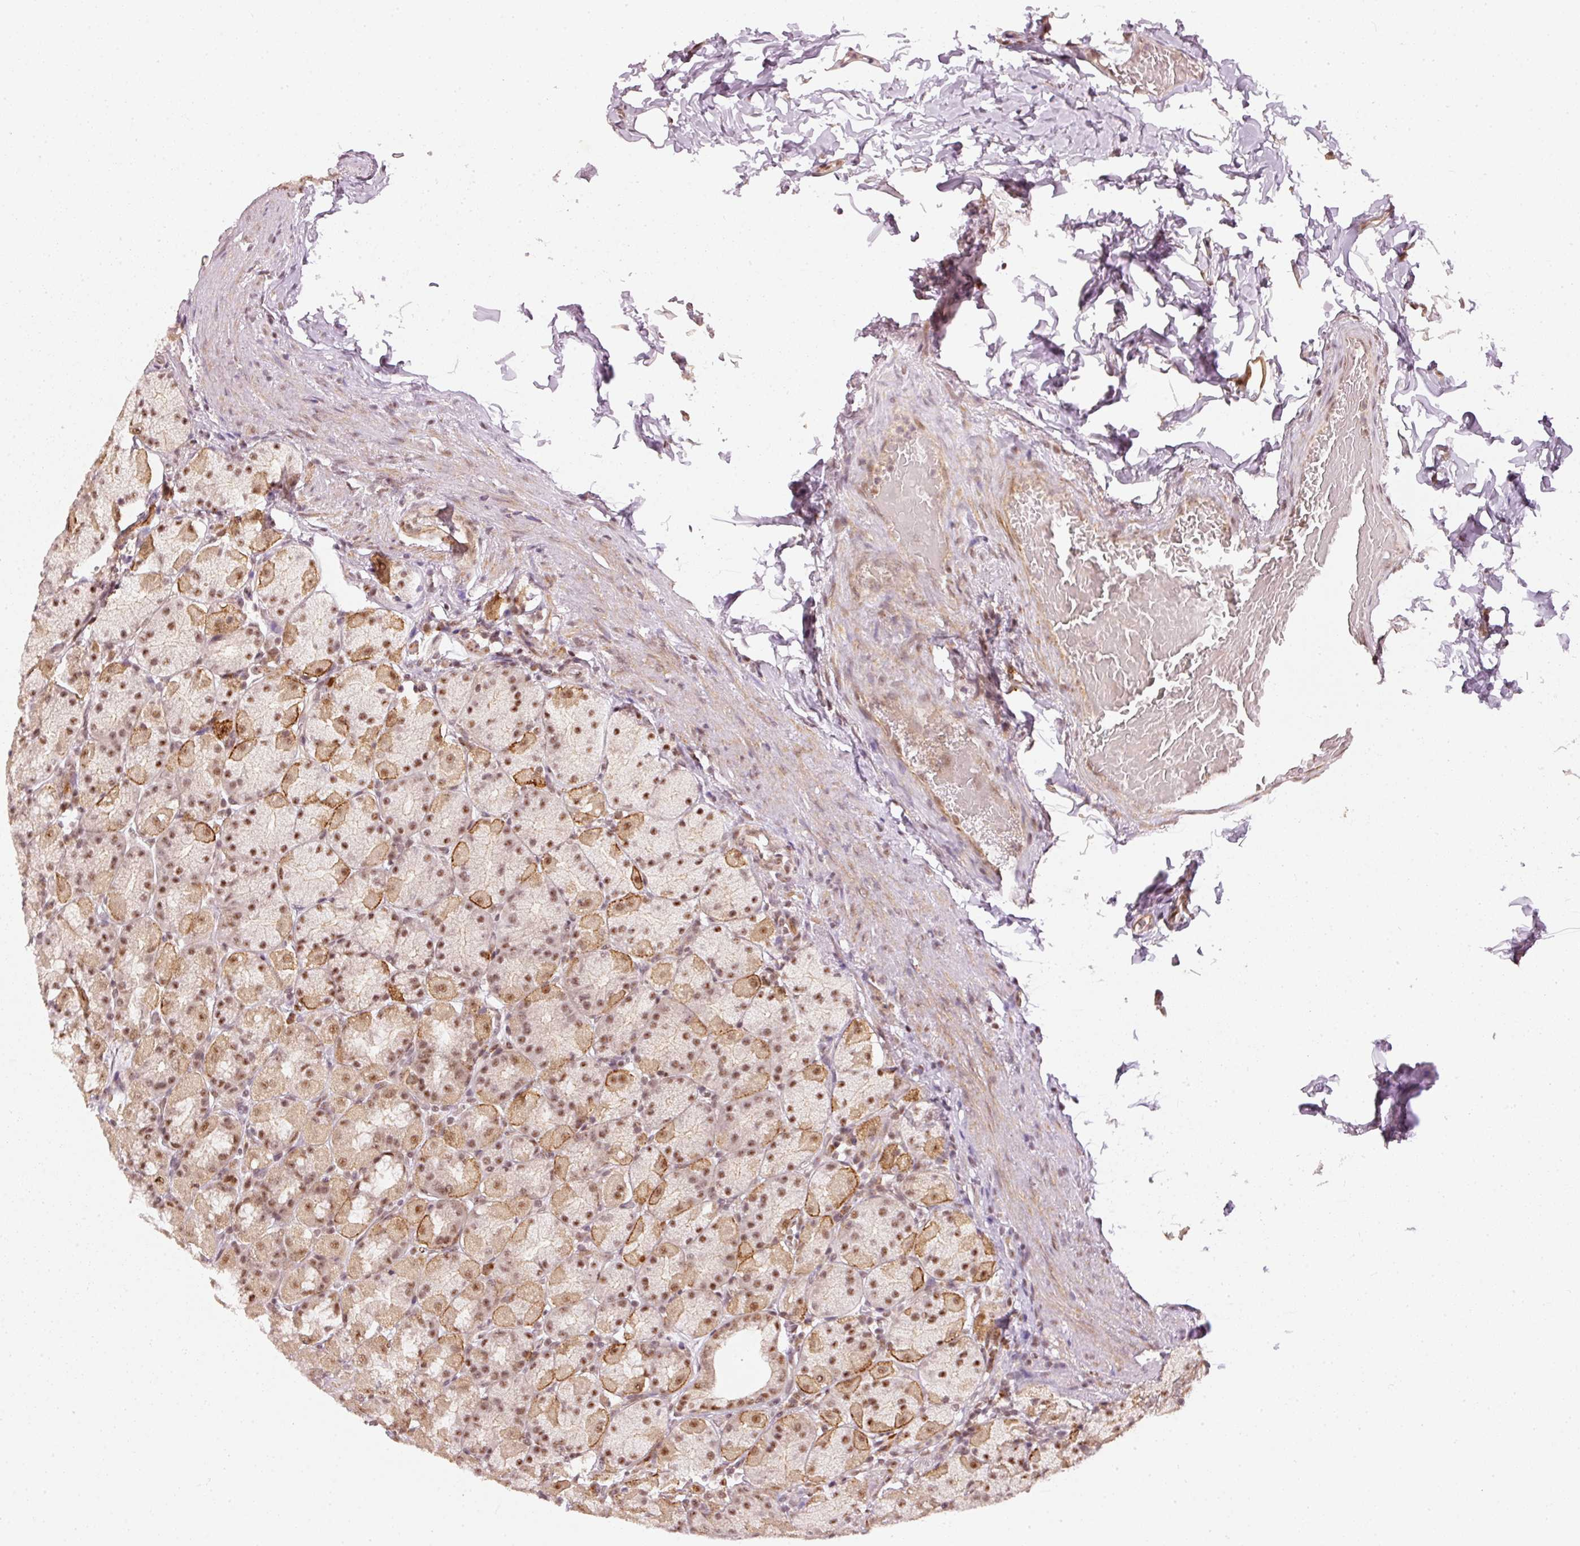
{"staining": {"intensity": "moderate", "quantity": ">75%", "location": "cytoplasmic/membranous,nuclear"}, "tissue": "stomach", "cell_type": "Glandular cells", "image_type": "normal", "snomed": [{"axis": "morphology", "description": "Normal tissue, NOS"}, {"axis": "topography", "description": "Stomach, upper"}, {"axis": "topography", "description": "Stomach"}], "caption": "Normal stomach reveals moderate cytoplasmic/membranous,nuclear staining in approximately >75% of glandular cells Immunohistochemistry stains the protein of interest in brown and the nuclei are stained blue..", "gene": "THOC6", "patient": {"sex": "male", "age": 68}}